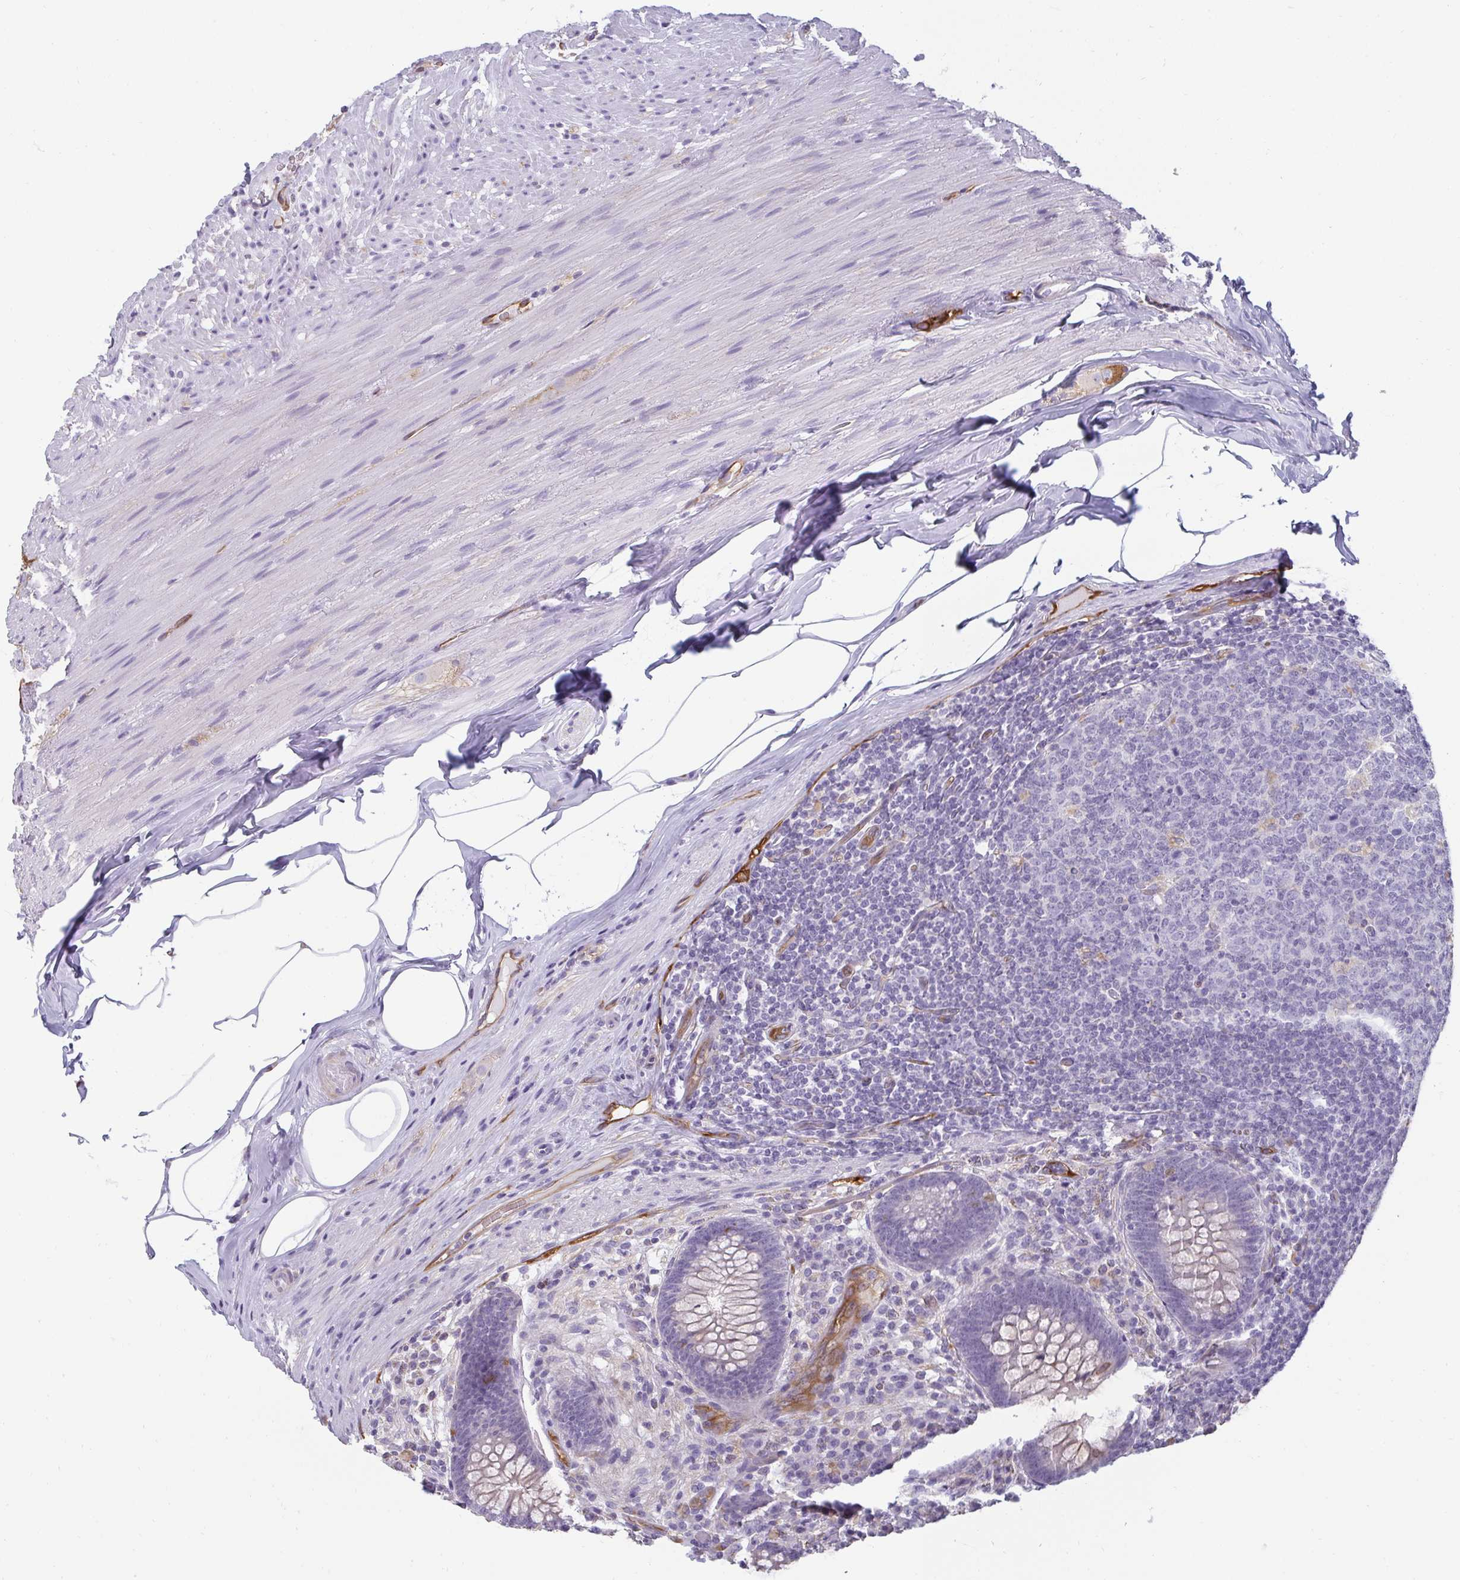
{"staining": {"intensity": "negative", "quantity": "none", "location": "none"}, "tissue": "appendix", "cell_type": "Glandular cells", "image_type": "normal", "snomed": [{"axis": "morphology", "description": "Normal tissue, NOS"}, {"axis": "topography", "description": "Appendix"}], "caption": "Immunohistochemistry (IHC) of unremarkable appendix exhibits no expression in glandular cells. The staining is performed using DAB (3,3'-diaminobenzidine) brown chromogen with nuclei counter-stained in using hematoxylin.", "gene": "PDE2A", "patient": {"sex": "male", "age": 71}}